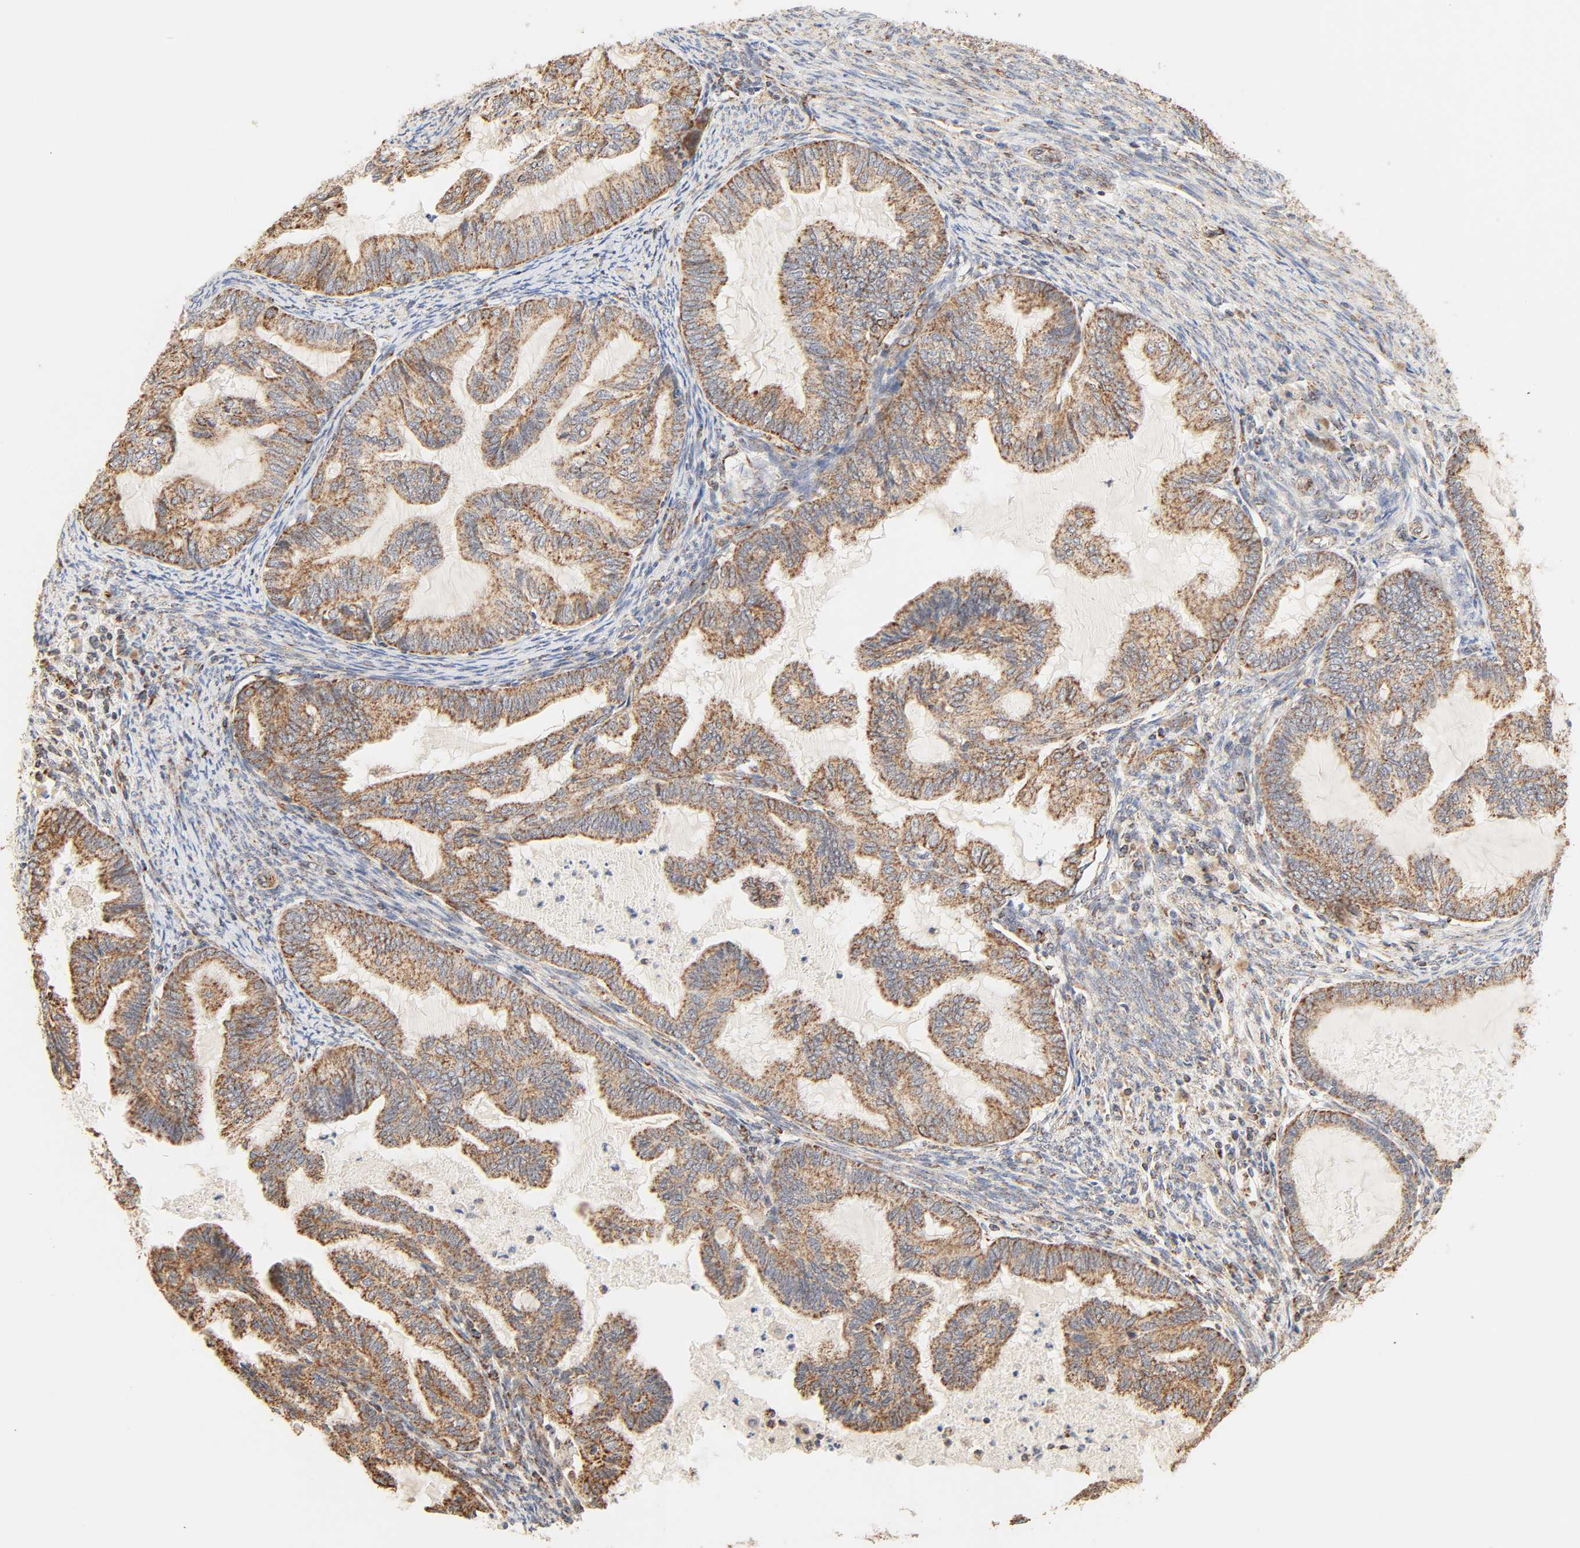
{"staining": {"intensity": "moderate", "quantity": ">75%", "location": "cytoplasmic/membranous"}, "tissue": "cervical cancer", "cell_type": "Tumor cells", "image_type": "cancer", "snomed": [{"axis": "morphology", "description": "Normal tissue, NOS"}, {"axis": "morphology", "description": "Adenocarcinoma, NOS"}, {"axis": "topography", "description": "Cervix"}, {"axis": "topography", "description": "Endometrium"}], "caption": "This is an image of IHC staining of cervical cancer (adenocarcinoma), which shows moderate positivity in the cytoplasmic/membranous of tumor cells.", "gene": "ZMAT5", "patient": {"sex": "female", "age": 86}}